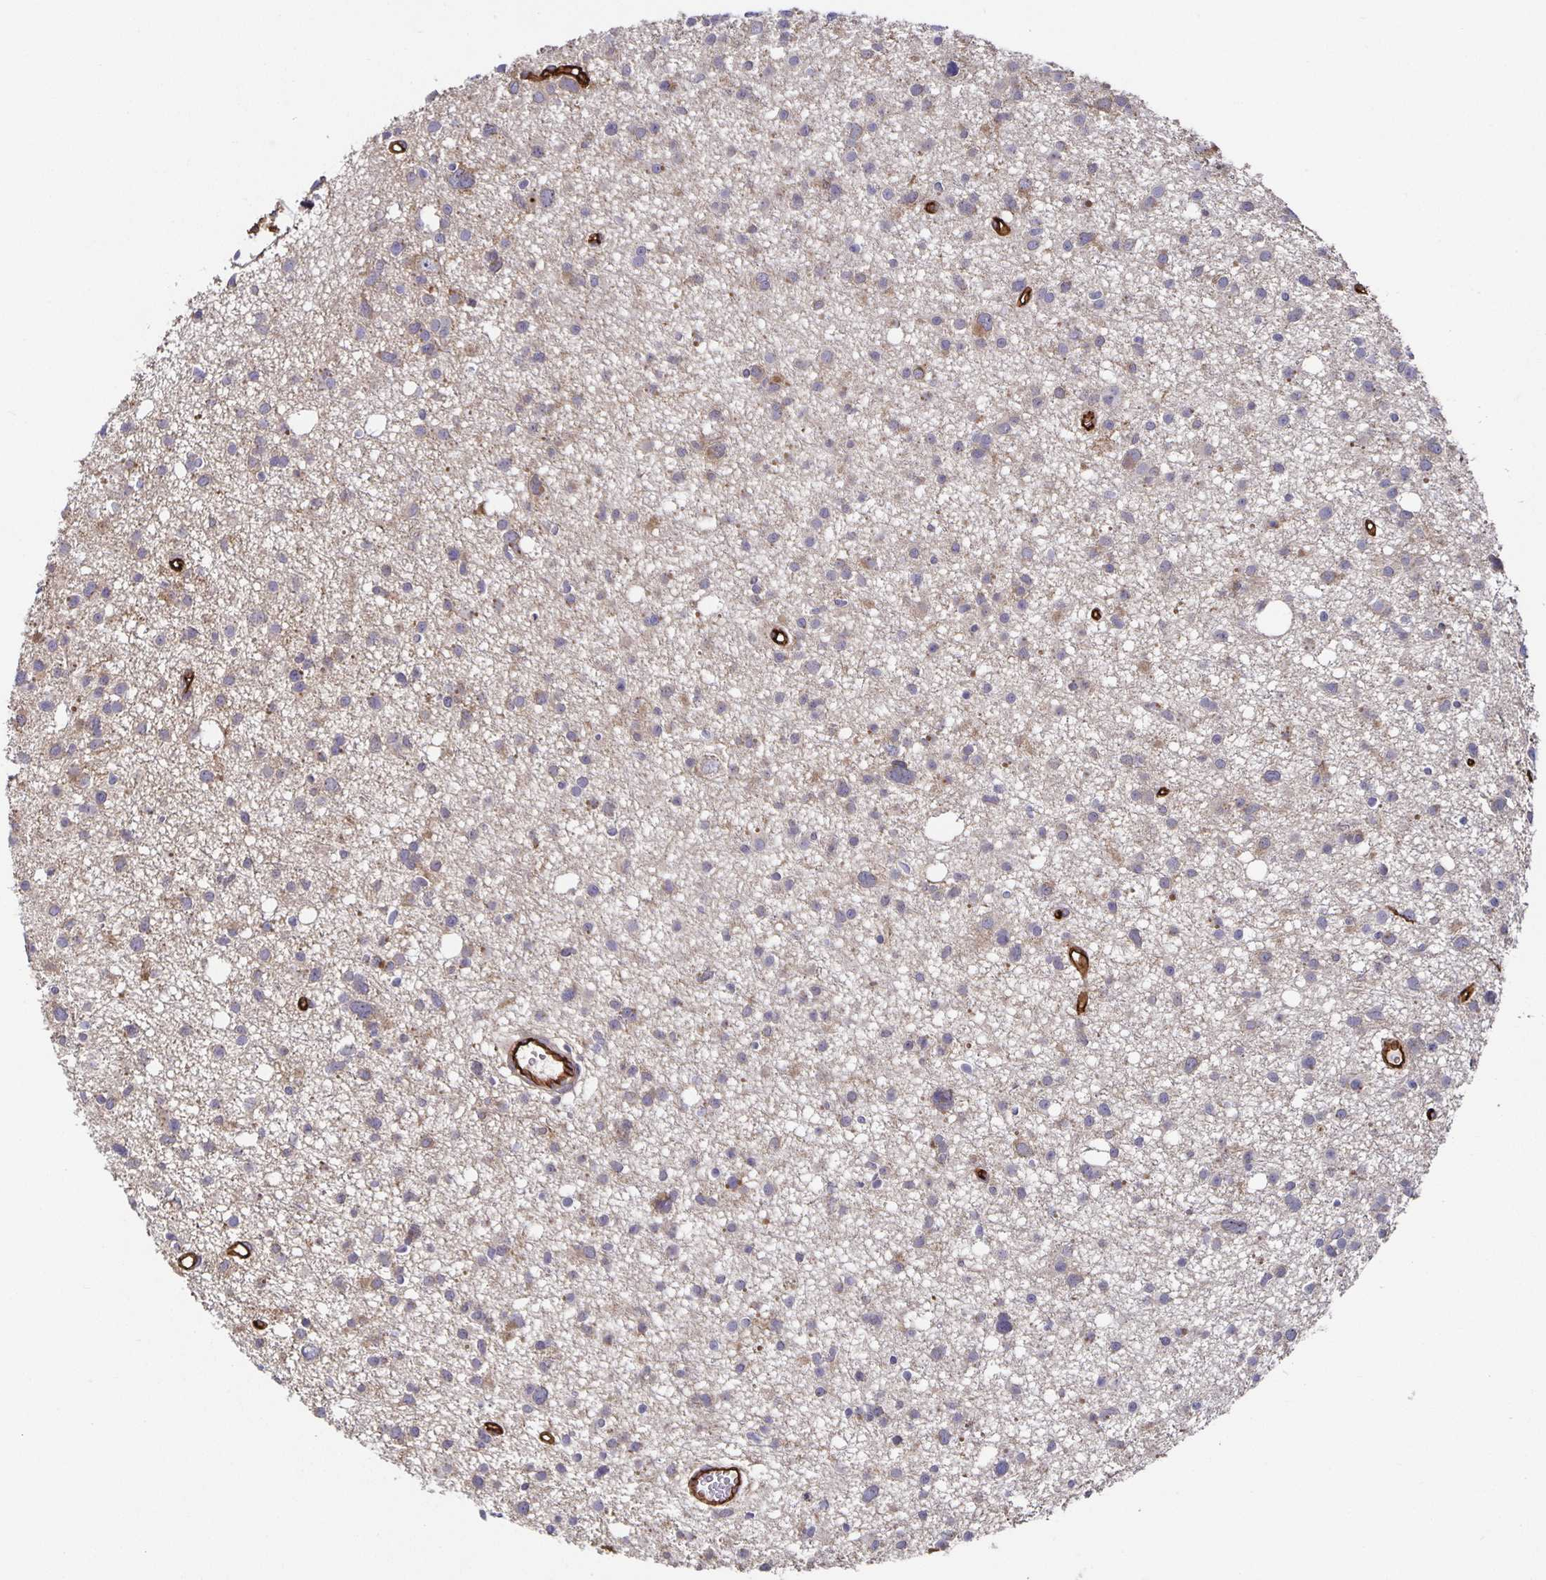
{"staining": {"intensity": "negative", "quantity": "none", "location": "none"}, "tissue": "glioma", "cell_type": "Tumor cells", "image_type": "cancer", "snomed": [{"axis": "morphology", "description": "Glioma, malignant, High grade"}, {"axis": "topography", "description": "Brain"}], "caption": "Histopathology image shows no protein expression in tumor cells of glioma tissue.", "gene": "PODXL", "patient": {"sex": "male", "age": 23}}